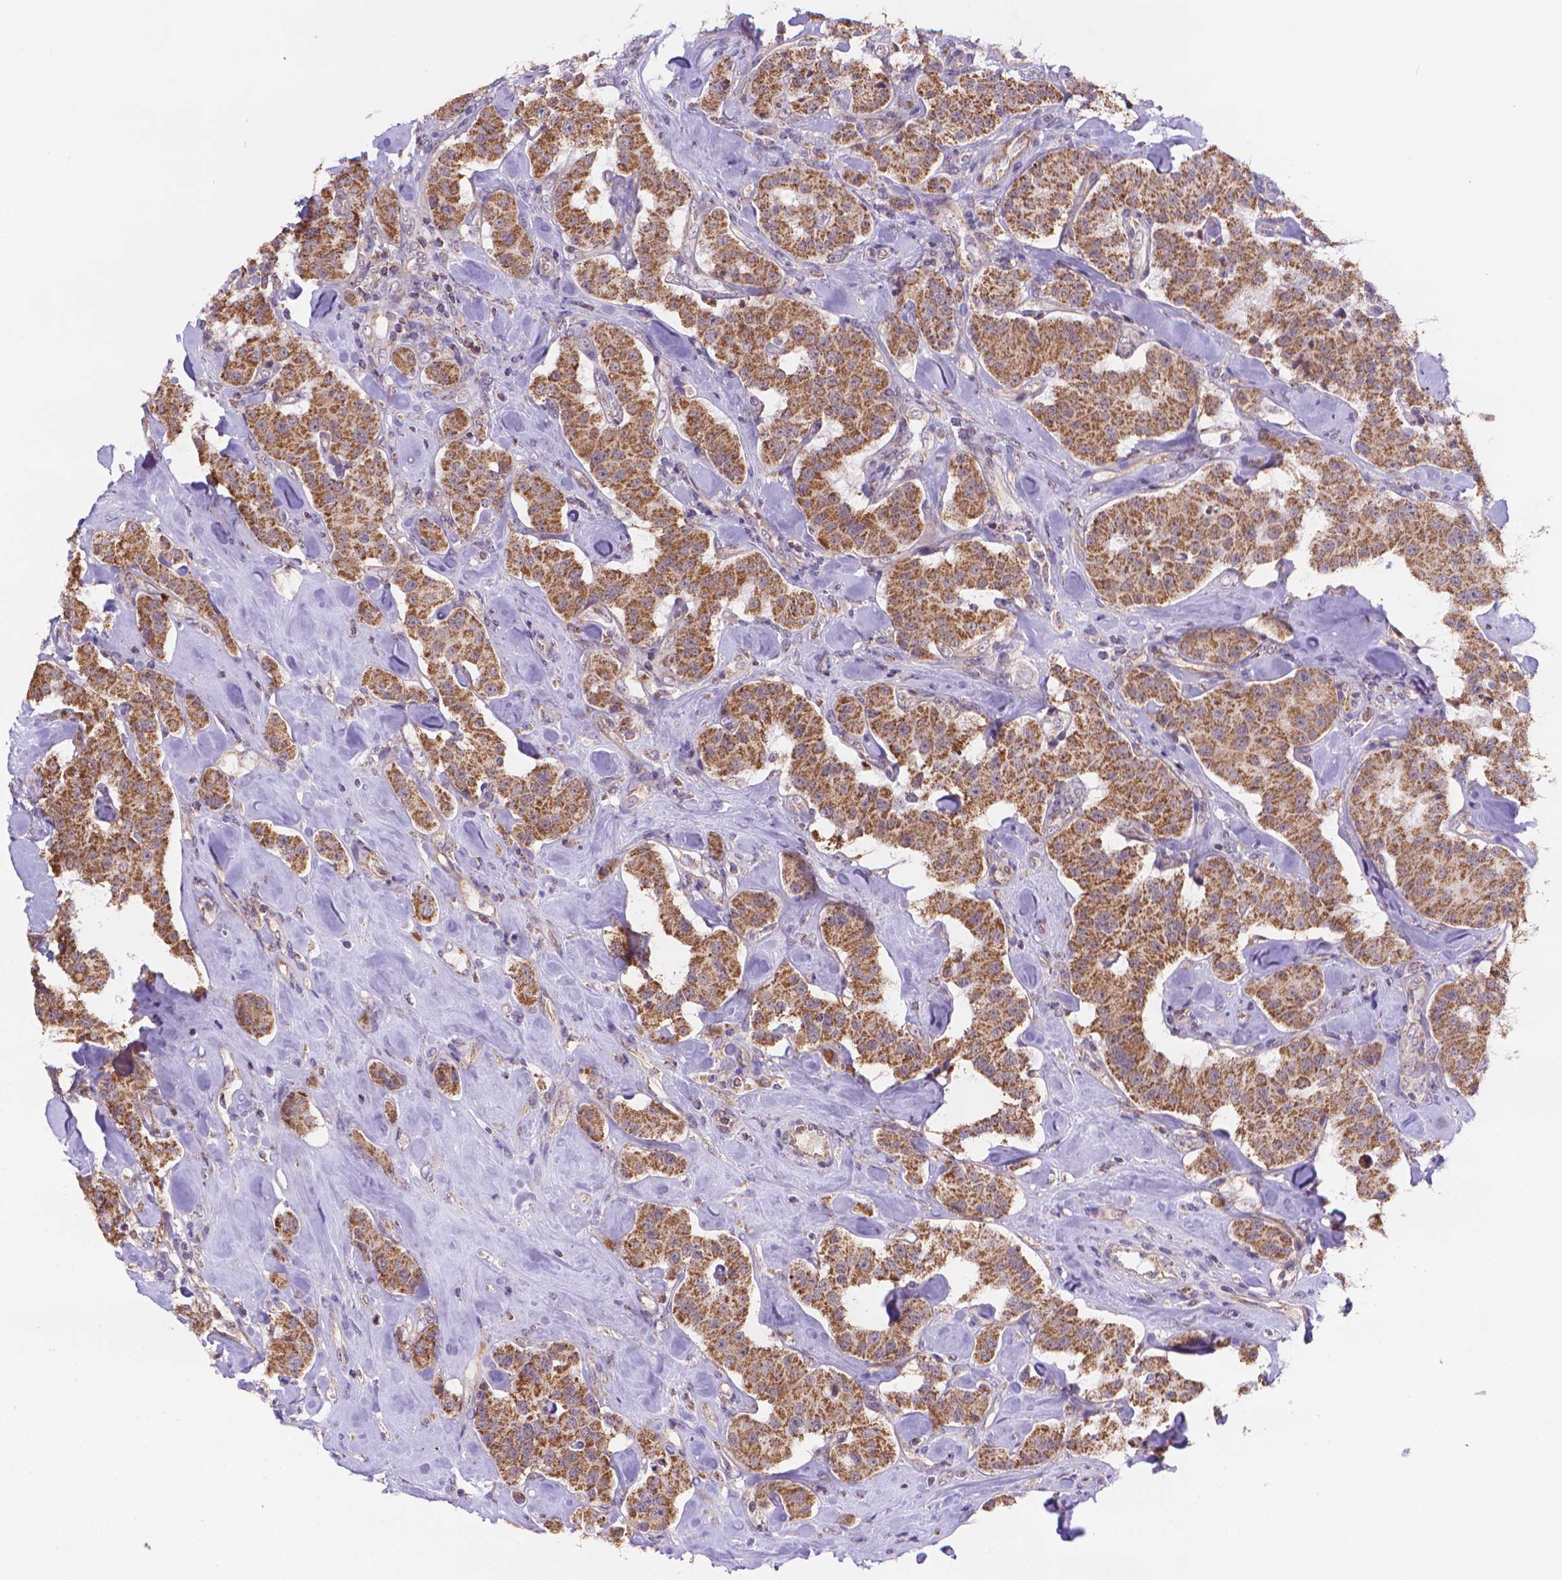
{"staining": {"intensity": "strong", "quantity": ">75%", "location": "cytoplasmic/membranous"}, "tissue": "carcinoid", "cell_type": "Tumor cells", "image_type": "cancer", "snomed": [{"axis": "morphology", "description": "Carcinoid, malignant, NOS"}, {"axis": "topography", "description": "Pancreas"}], "caption": "A histopathology image of human carcinoid stained for a protein reveals strong cytoplasmic/membranous brown staining in tumor cells.", "gene": "CYYR1", "patient": {"sex": "male", "age": 41}}